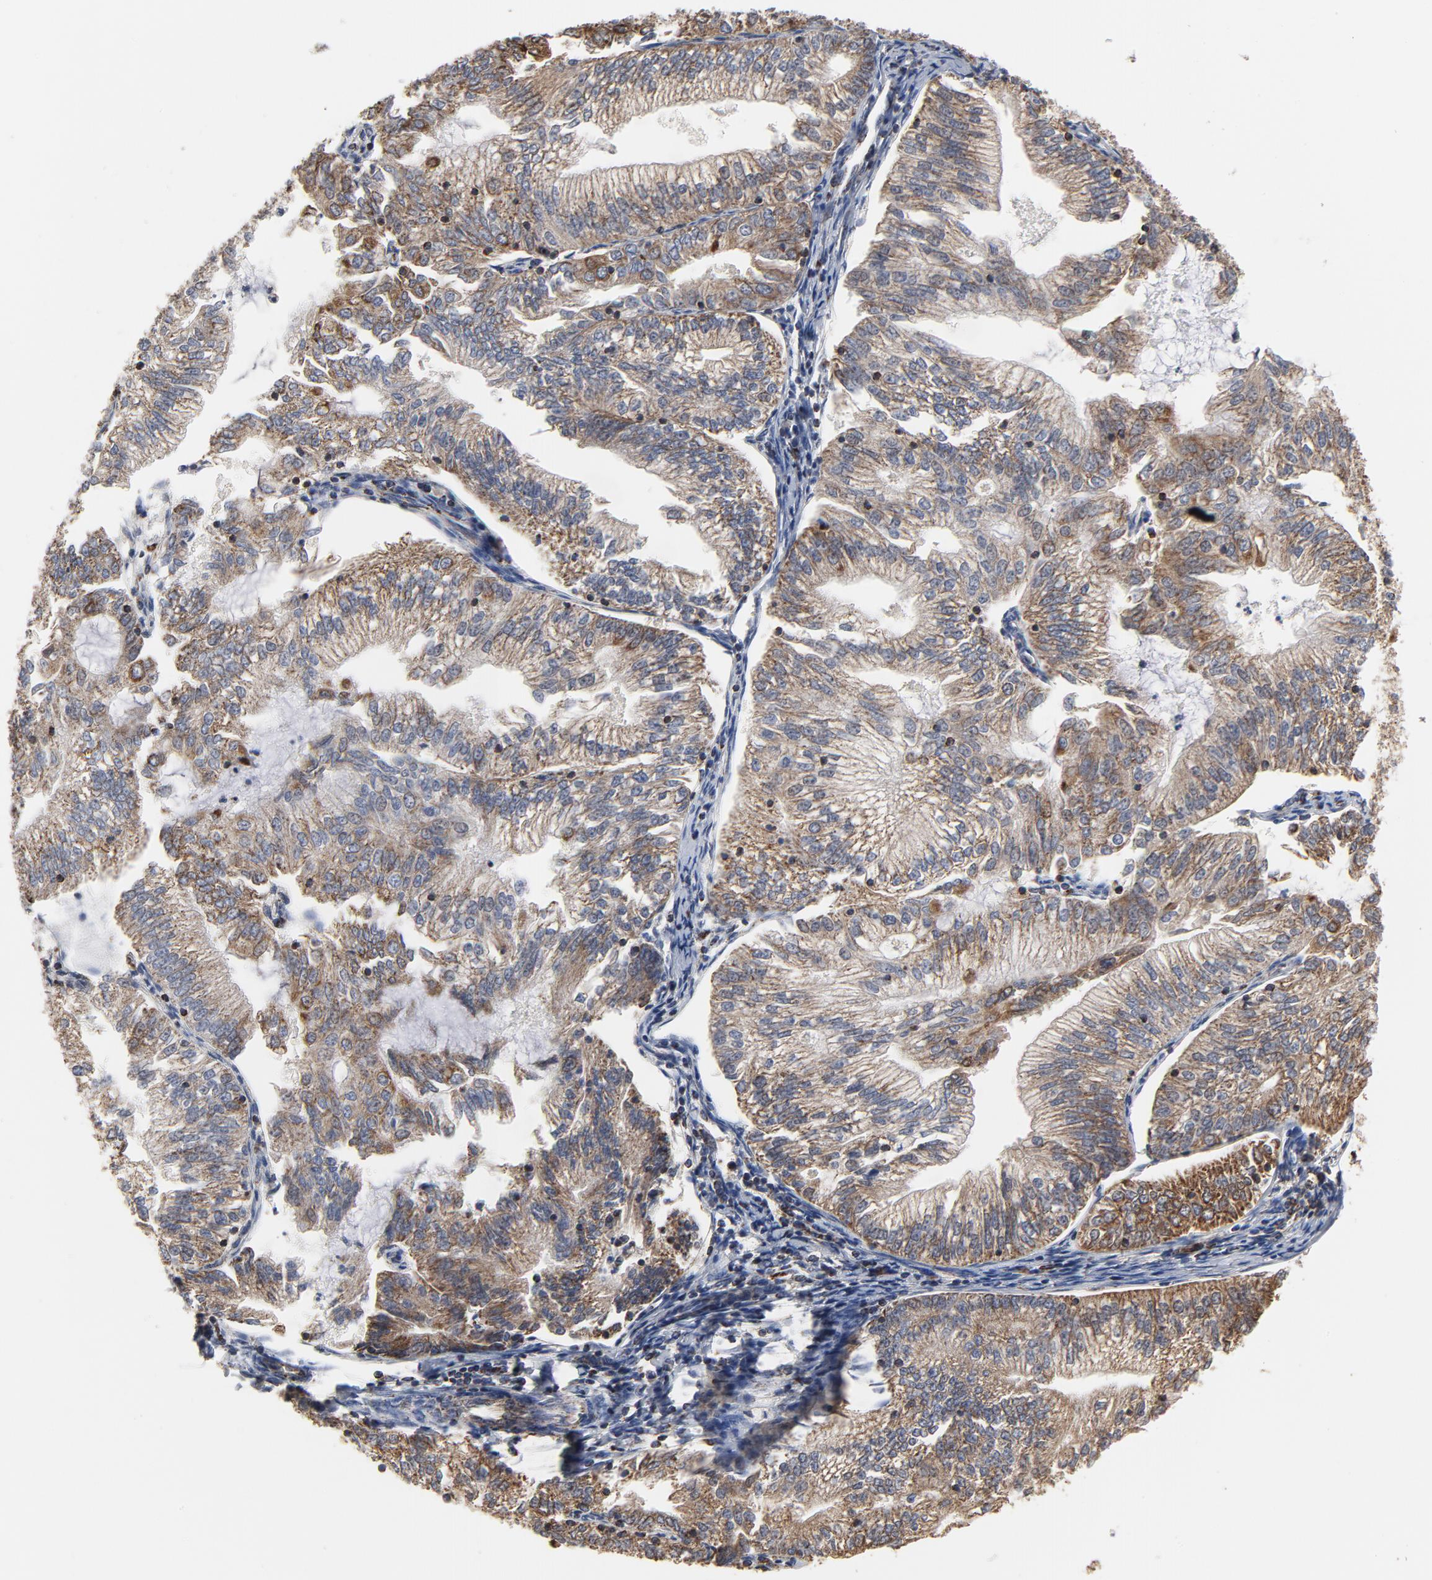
{"staining": {"intensity": "moderate", "quantity": ">75%", "location": "cytoplasmic/membranous"}, "tissue": "endometrial cancer", "cell_type": "Tumor cells", "image_type": "cancer", "snomed": [{"axis": "morphology", "description": "Adenocarcinoma, NOS"}, {"axis": "topography", "description": "Endometrium"}], "caption": "Immunohistochemistry (DAB) staining of endometrial cancer shows moderate cytoplasmic/membranous protein expression in approximately >75% of tumor cells. (DAB (3,3'-diaminobenzidine) IHC, brown staining for protein, blue staining for nuclei).", "gene": "NDUFV2", "patient": {"sex": "female", "age": 69}}